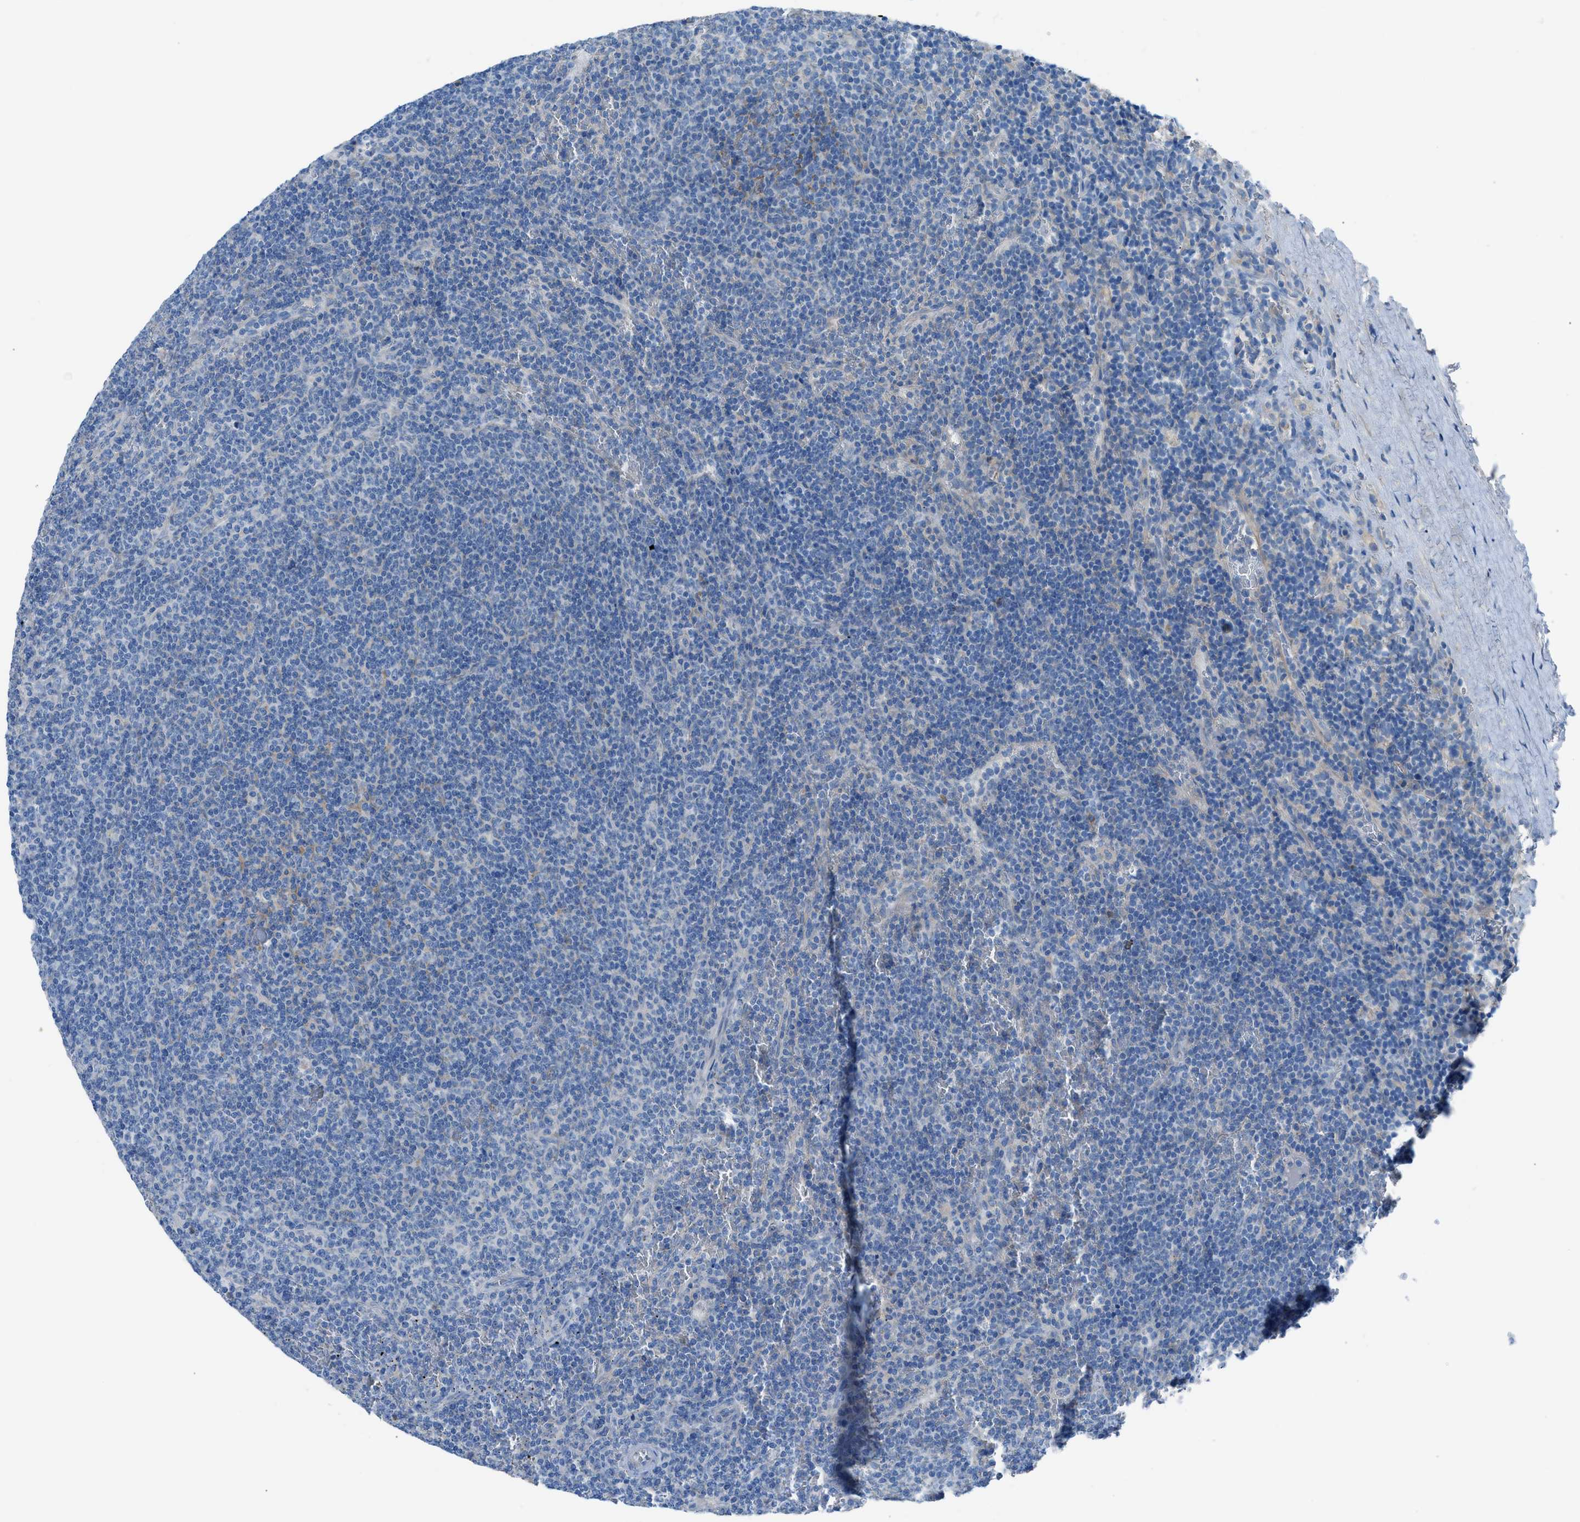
{"staining": {"intensity": "negative", "quantity": "none", "location": "none"}, "tissue": "lymphoma", "cell_type": "Tumor cells", "image_type": "cancer", "snomed": [{"axis": "morphology", "description": "Malignant lymphoma, non-Hodgkin's type, Low grade"}, {"axis": "topography", "description": "Spleen"}], "caption": "Malignant lymphoma, non-Hodgkin's type (low-grade) was stained to show a protein in brown. There is no significant staining in tumor cells.", "gene": "C5AR2", "patient": {"sex": "female", "age": 50}}